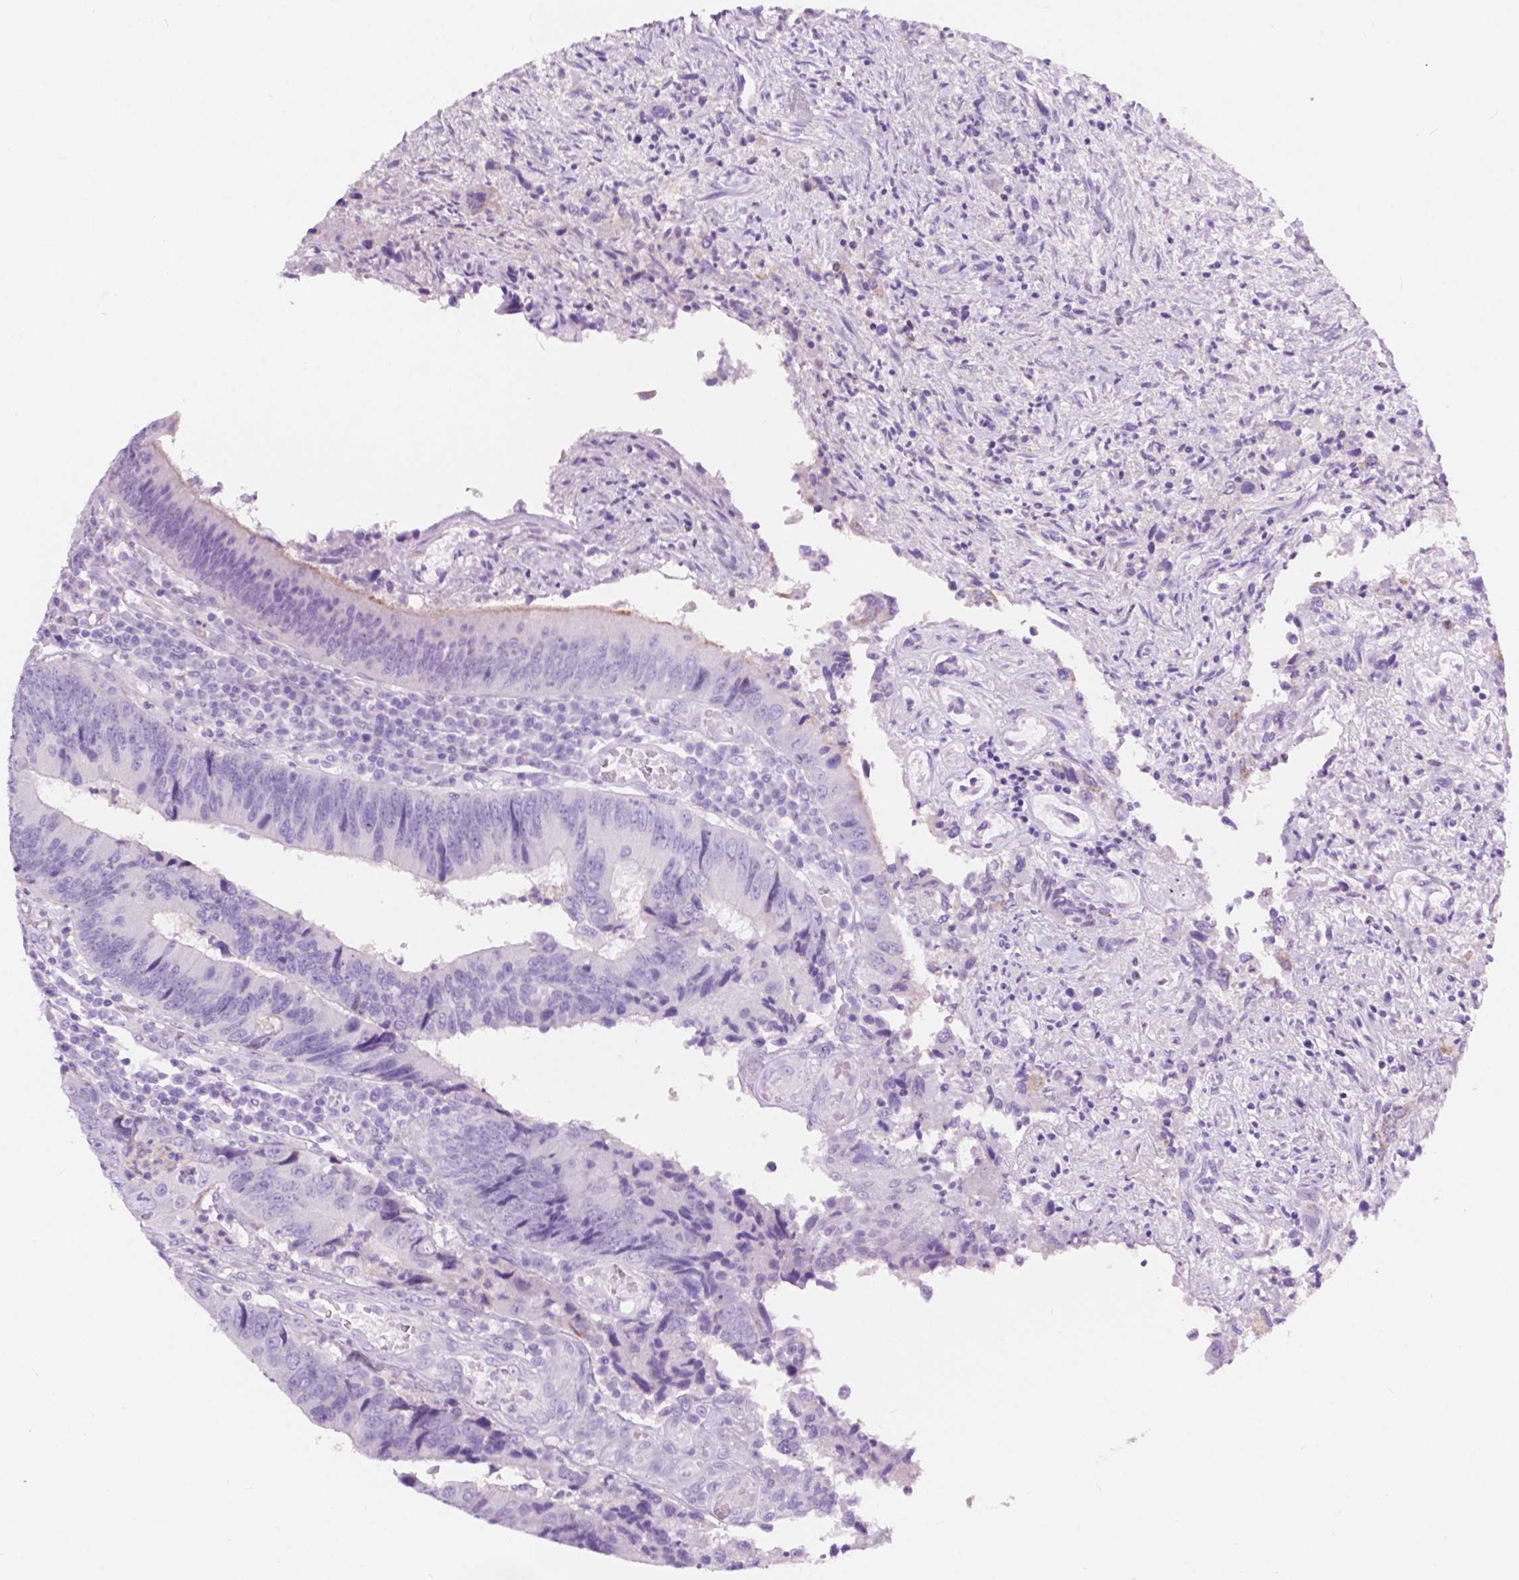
{"staining": {"intensity": "negative", "quantity": "none", "location": "none"}, "tissue": "colorectal cancer", "cell_type": "Tumor cells", "image_type": "cancer", "snomed": [{"axis": "morphology", "description": "Adenocarcinoma, NOS"}, {"axis": "topography", "description": "Colon"}], "caption": "An immunohistochemistry micrograph of colorectal cancer (adenocarcinoma) is shown. There is no staining in tumor cells of colorectal cancer (adenocarcinoma).", "gene": "CUZD1", "patient": {"sex": "female", "age": 67}}